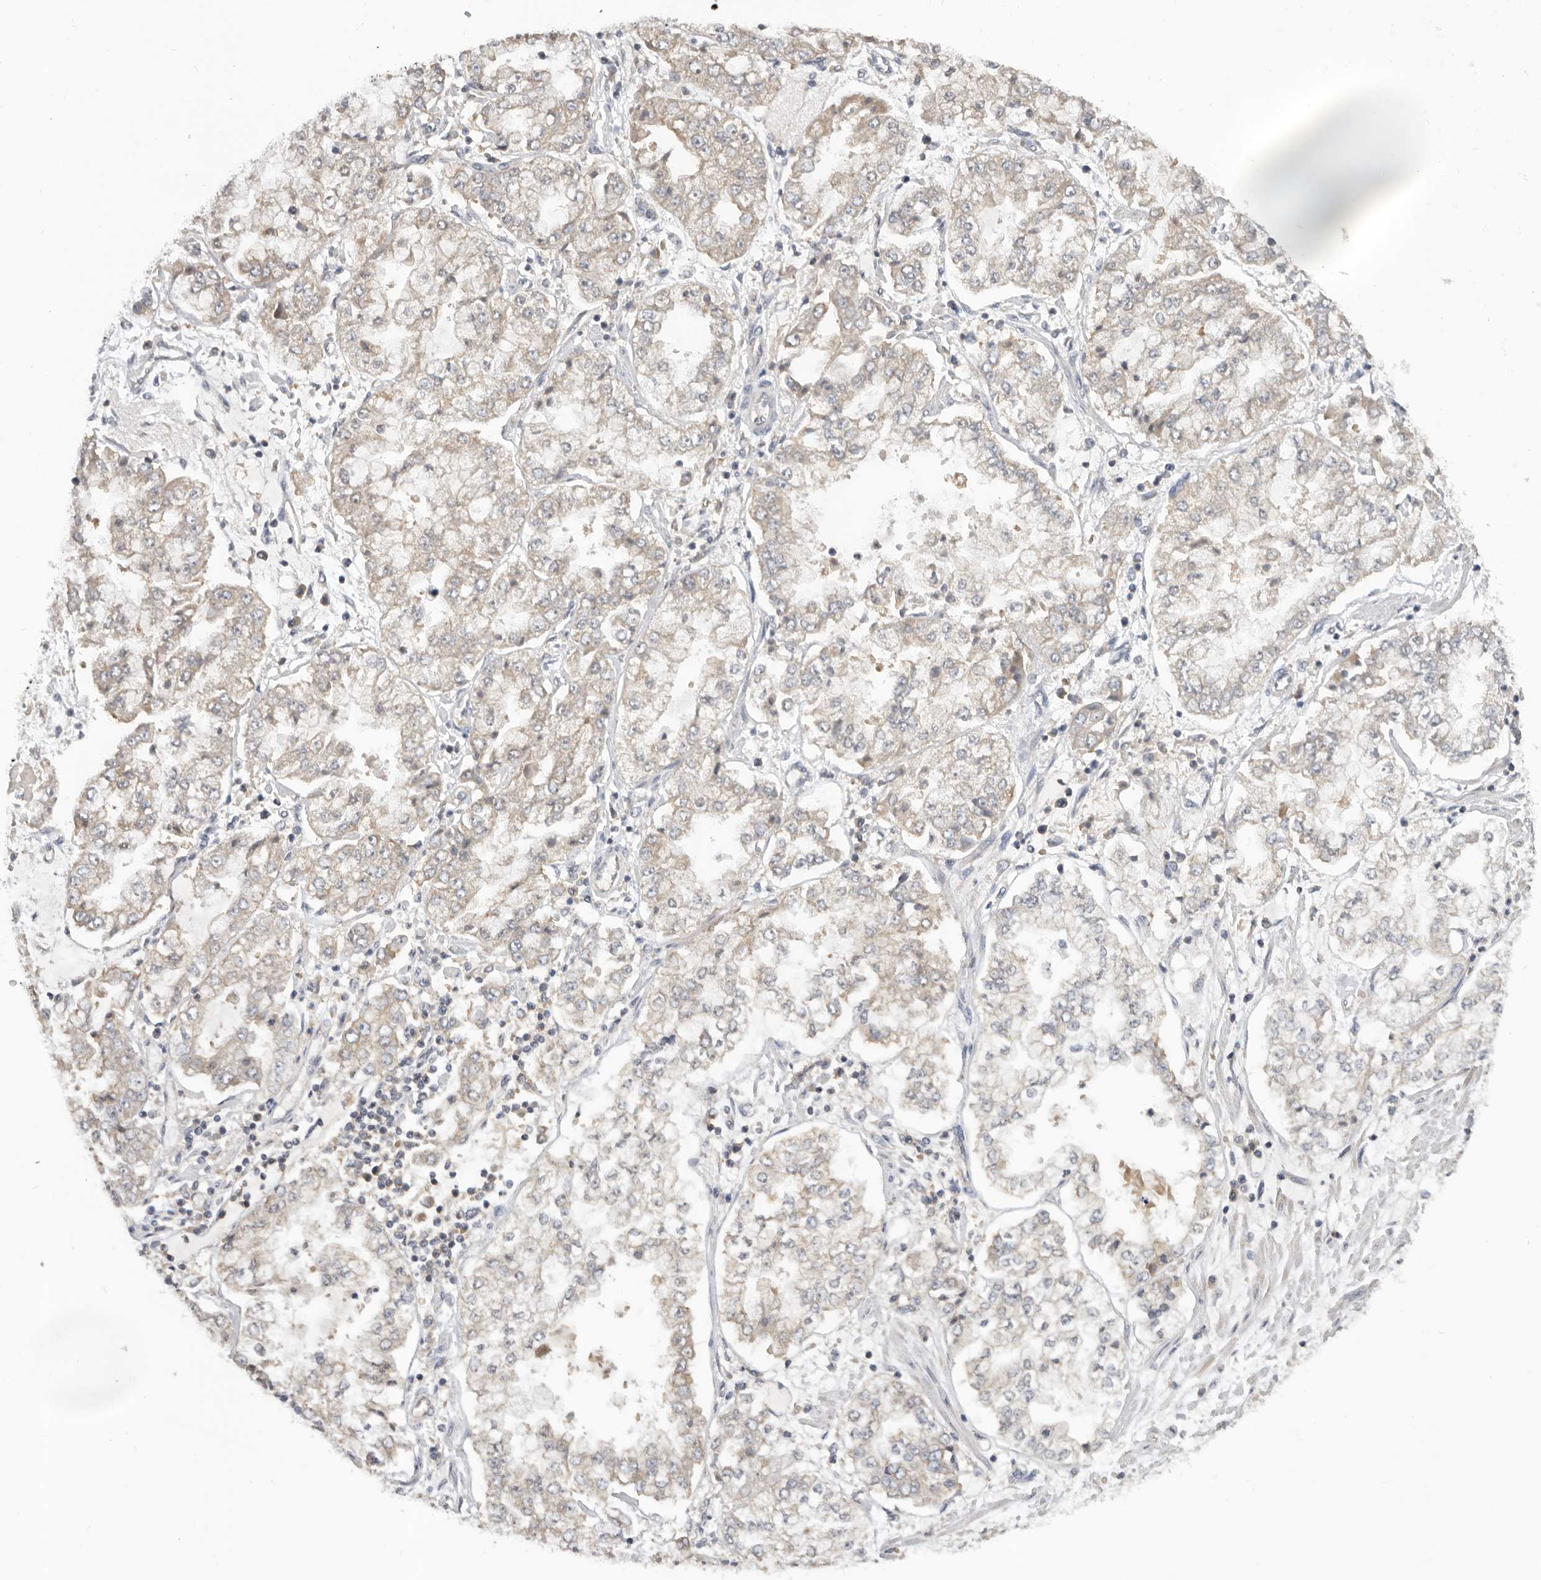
{"staining": {"intensity": "weak", "quantity": ">75%", "location": "cytoplasmic/membranous"}, "tissue": "stomach cancer", "cell_type": "Tumor cells", "image_type": "cancer", "snomed": [{"axis": "morphology", "description": "Adenocarcinoma, NOS"}, {"axis": "topography", "description": "Stomach"}], "caption": "DAB immunohistochemical staining of stomach cancer exhibits weak cytoplasmic/membranous protein expression in approximately >75% of tumor cells.", "gene": "PPP1R42", "patient": {"sex": "male", "age": 76}}